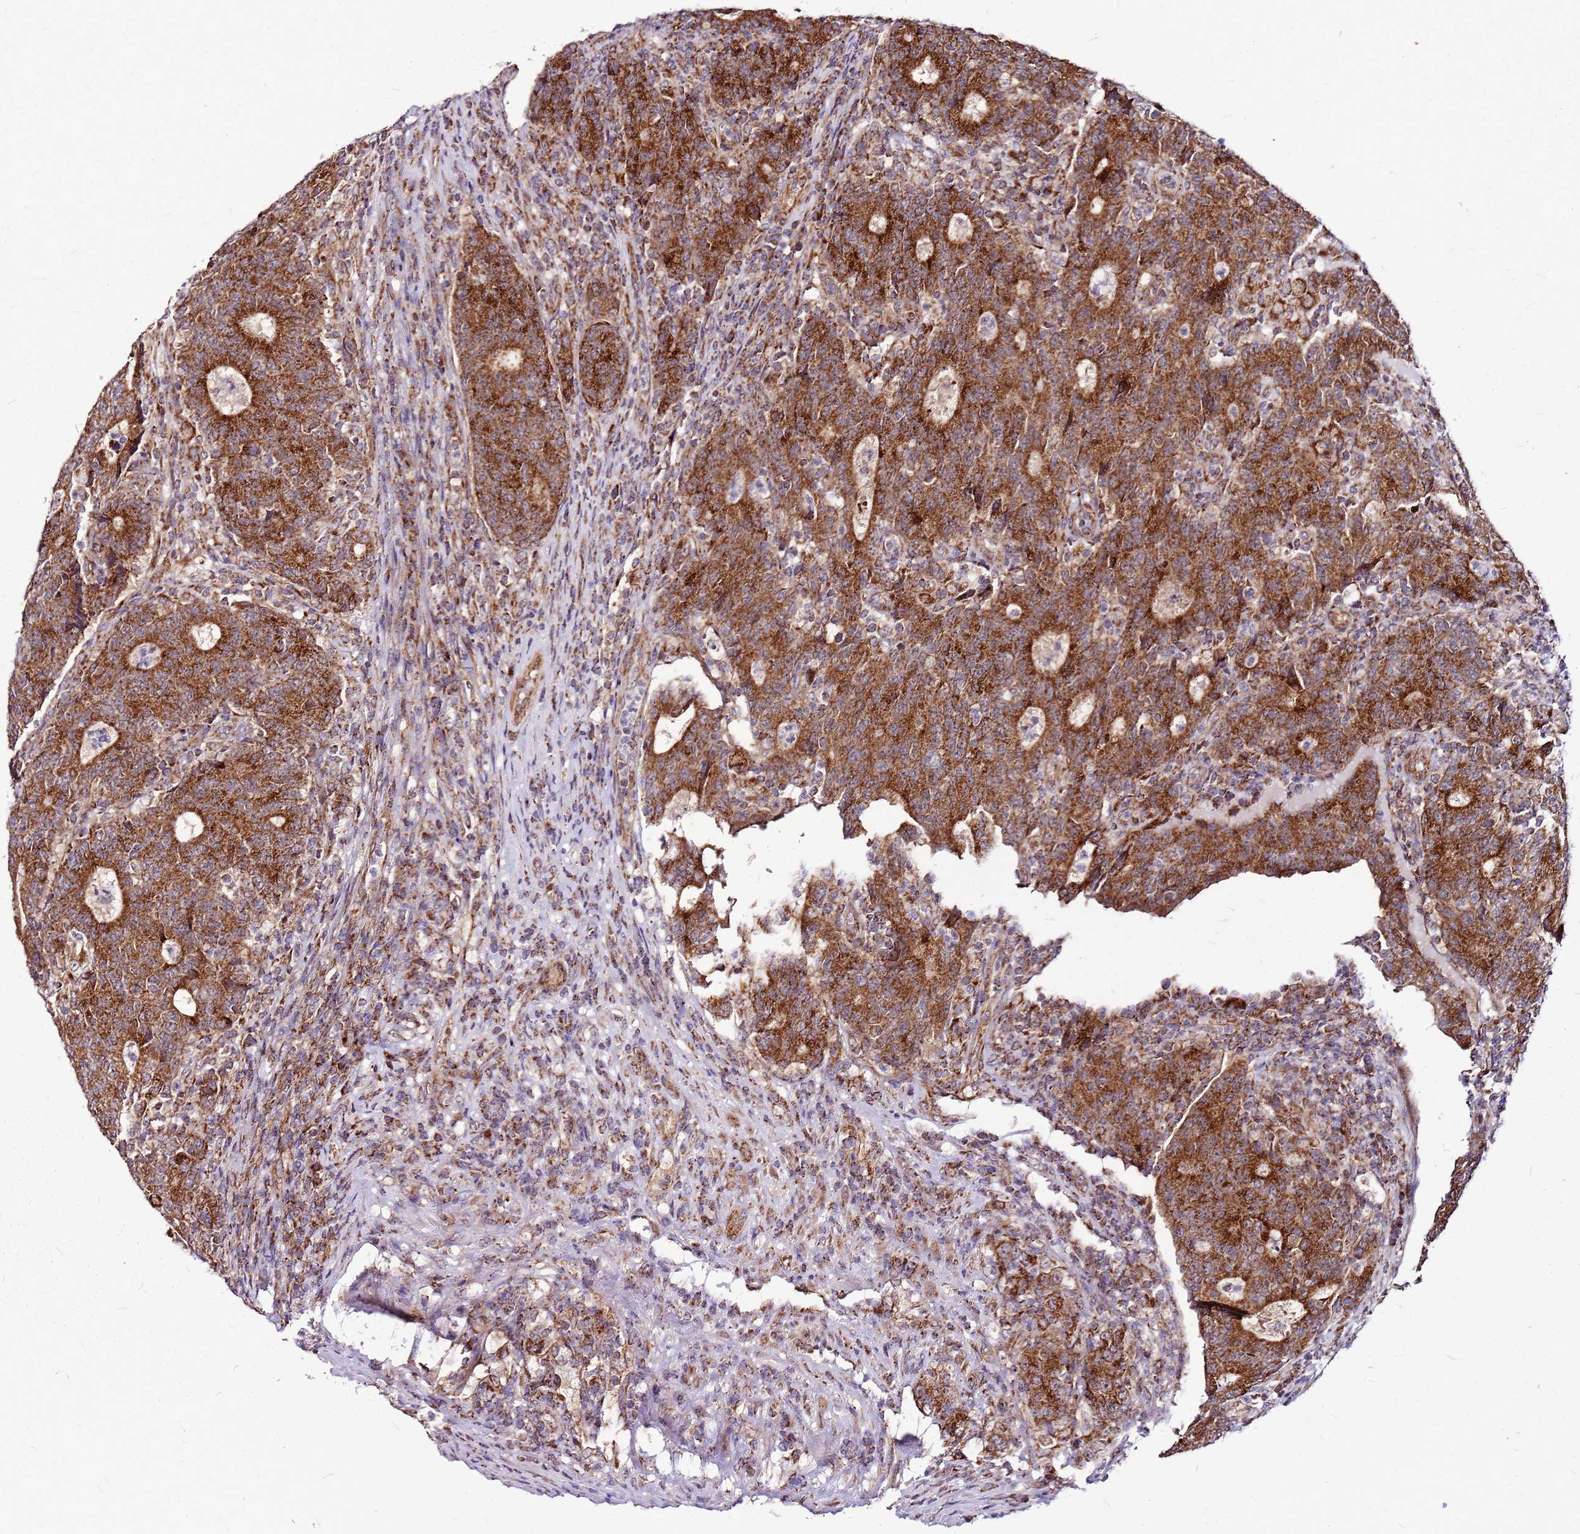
{"staining": {"intensity": "strong", "quantity": ">75%", "location": "cytoplasmic/membranous"}, "tissue": "colorectal cancer", "cell_type": "Tumor cells", "image_type": "cancer", "snomed": [{"axis": "morphology", "description": "Adenocarcinoma, NOS"}, {"axis": "topography", "description": "Colon"}], "caption": "A micrograph showing strong cytoplasmic/membranous staining in approximately >75% of tumor cells in colorectal adenocarcinoma, as visualized by brown immunohistochemical staining.", "gene": "OR51T1", "patient": {"sex": "female", "age": 75}}